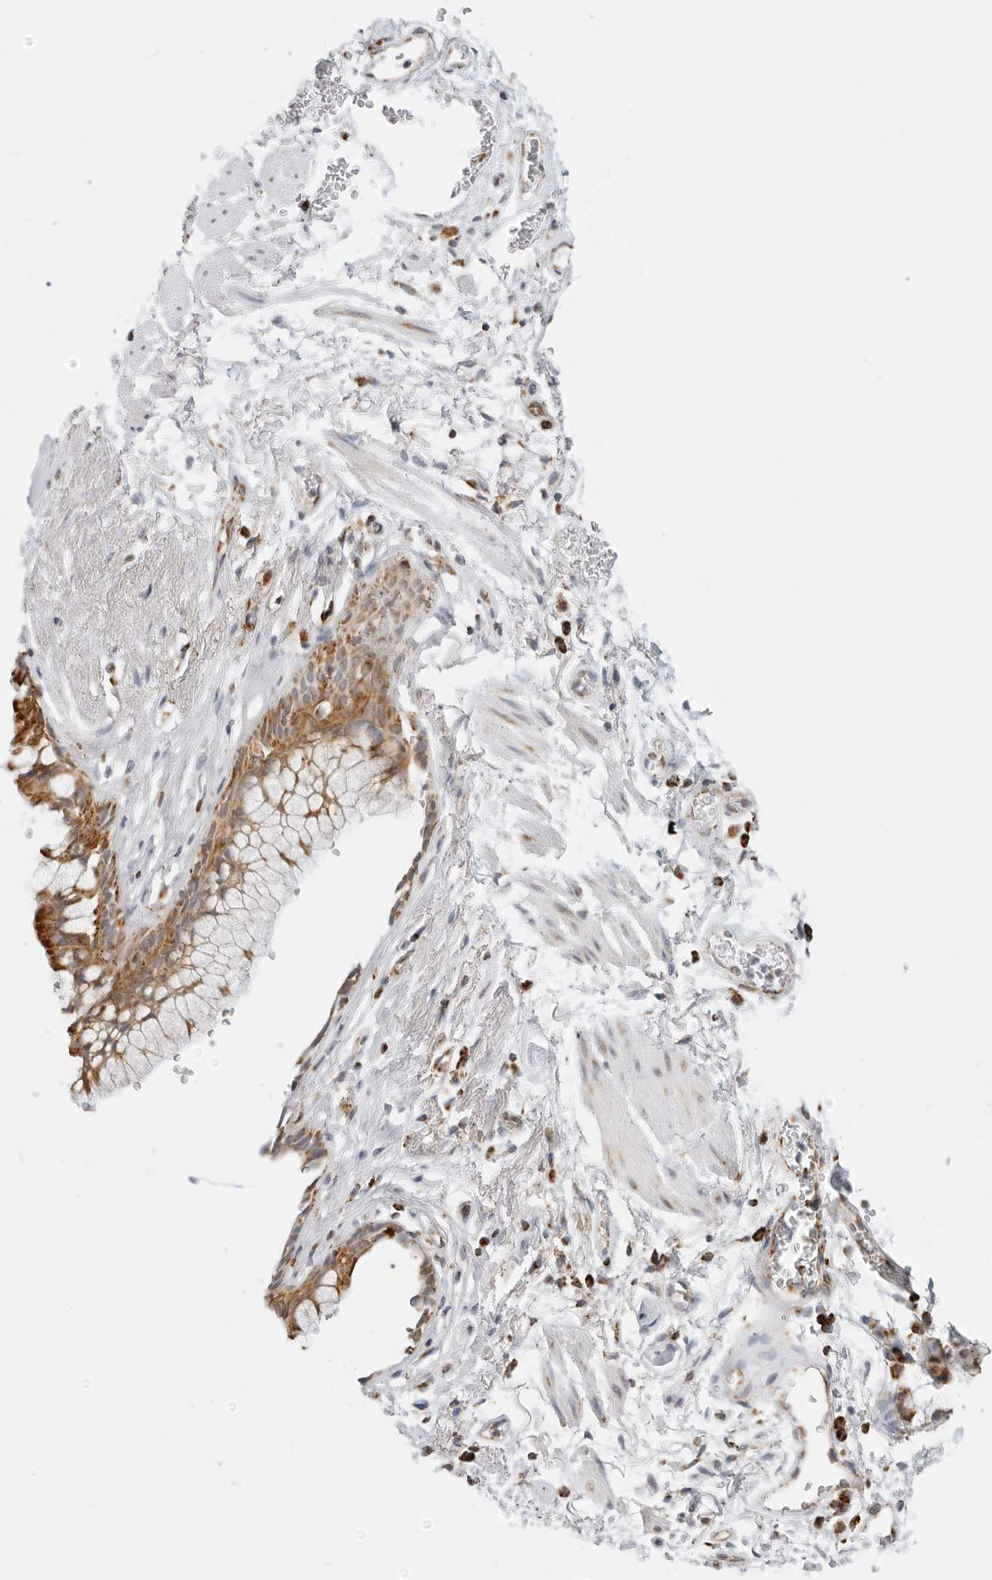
{"staining": {"intensity": "strong", "quantity": "25%-75%", "location": "cytoplasmic/membranous"}, "tissue": "bronchus", "cell_type": "Respiratory epithelial cells", "image_type": "normal", "snomed": [{"axis": "morphology", "description": "Normal tissue, NOS"}, {"axis": "topography", "description": "Cartilage tissue"}, {"axis": "topography", "description": "Bronchus"}], "caption": "High-power microscopy captured an IHC image of normal bronchus, revealing strong cytoplasmic/membranous expression in approximately 25%-75% of respiratory epithelial cells.", "gene": "RC3H1", "patient": {"sex": "female", "age": 53}}